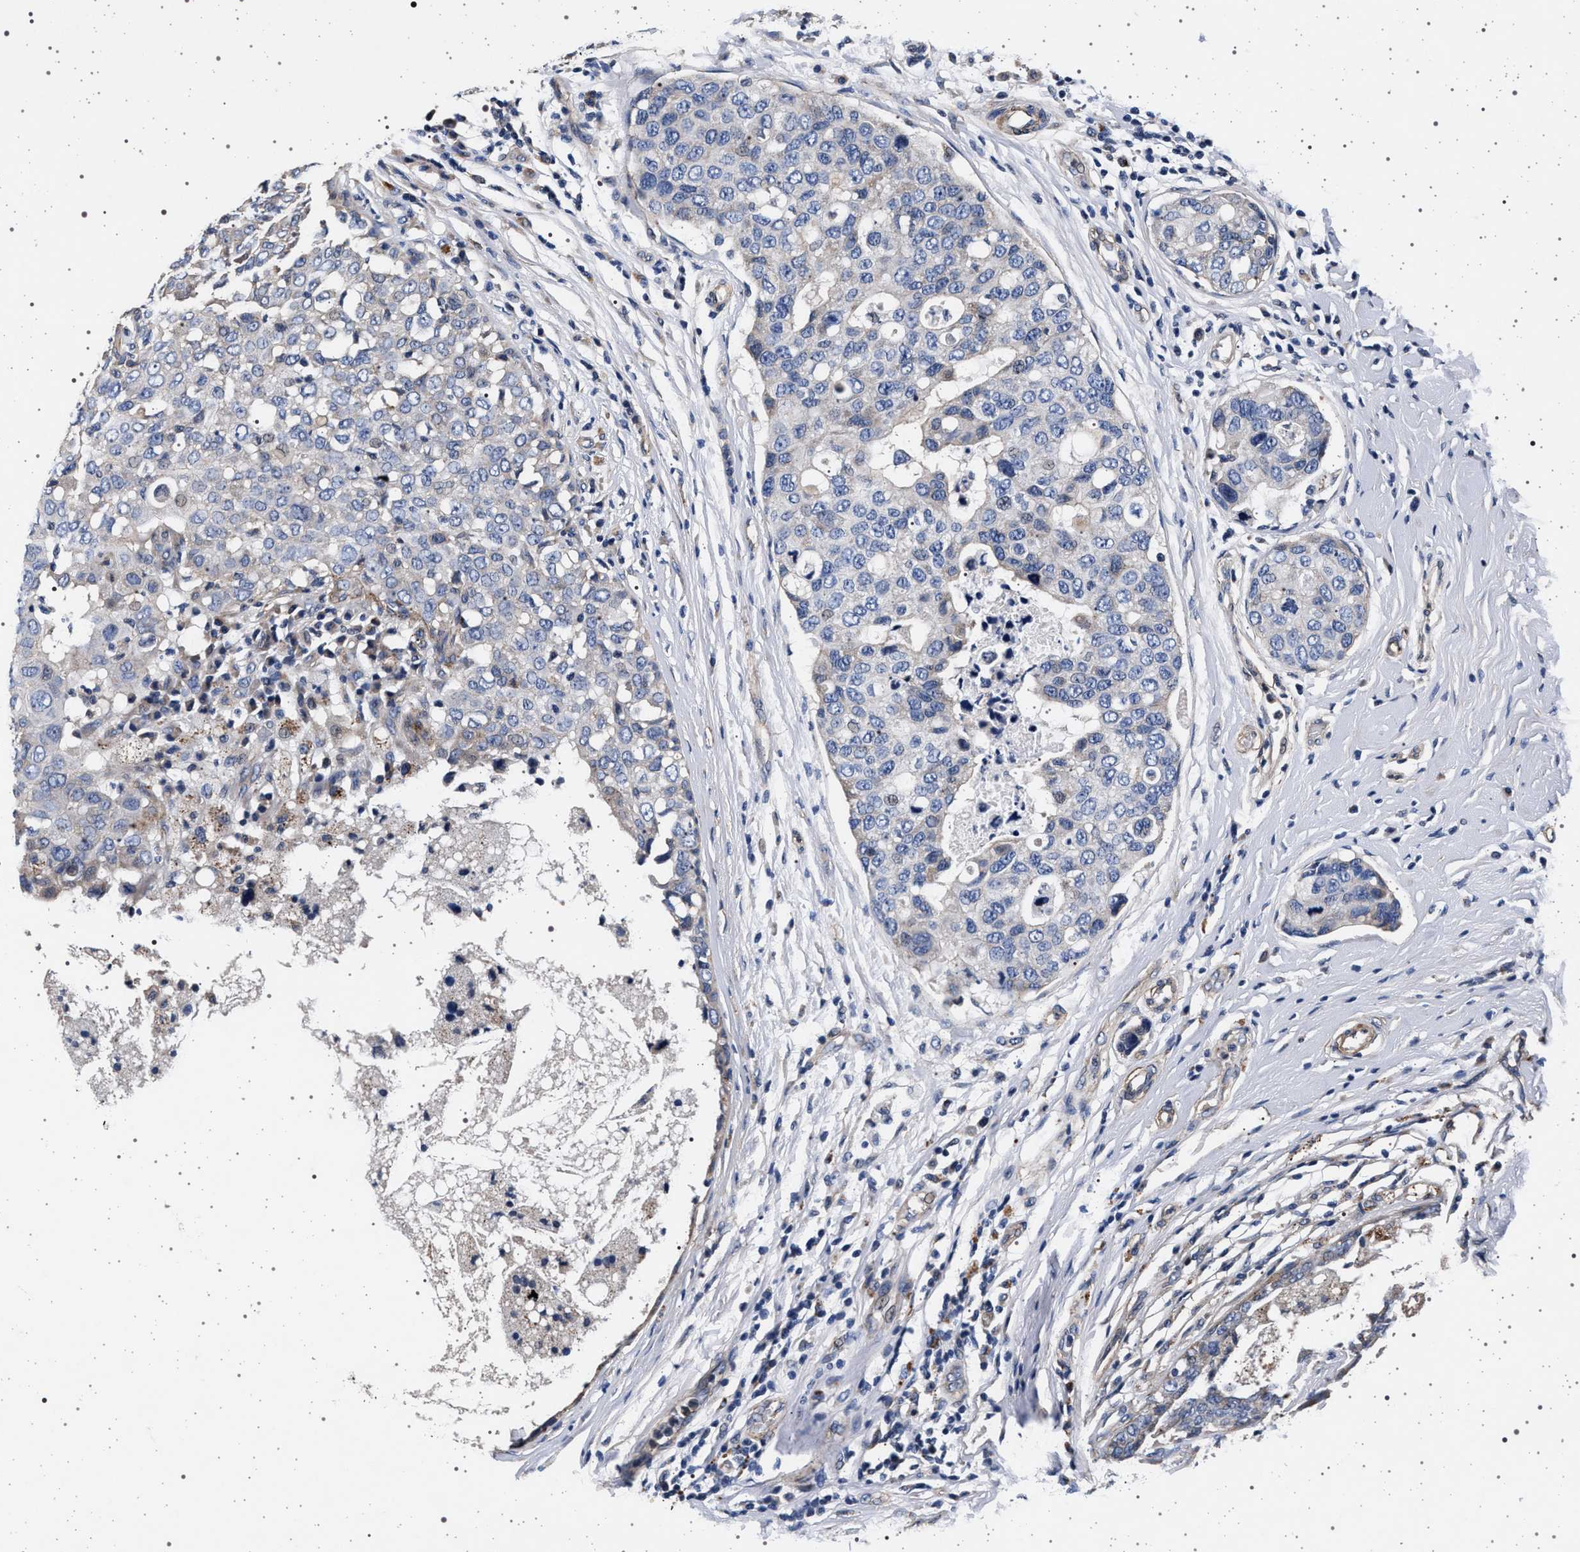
{"staining": {"intensity": "negative", "quantity": "none", "location": "none"}, "tissue": "breast cancer", "cell_type": "Tumor cells", "image_type": "cancer", "snomed": [{"axis": "morphology", "description": "Duct carcinoma"}, {"axis": "topography", "description": "Breast"}], "caption": "IHC photomicrograph of human breast infiltrating ductal carcinoma stained for a protein (brown), which displays no positivity in tumor cells. The staining was performed using DAB (3,3'-diaminobenzidine) to visualize the protein expression in brown, while the nuclei were stained in blue with hematoxylin (Magnification: 20x).", "gene": "KCNK6", "patient": {"sex": "female", "age": 27}}